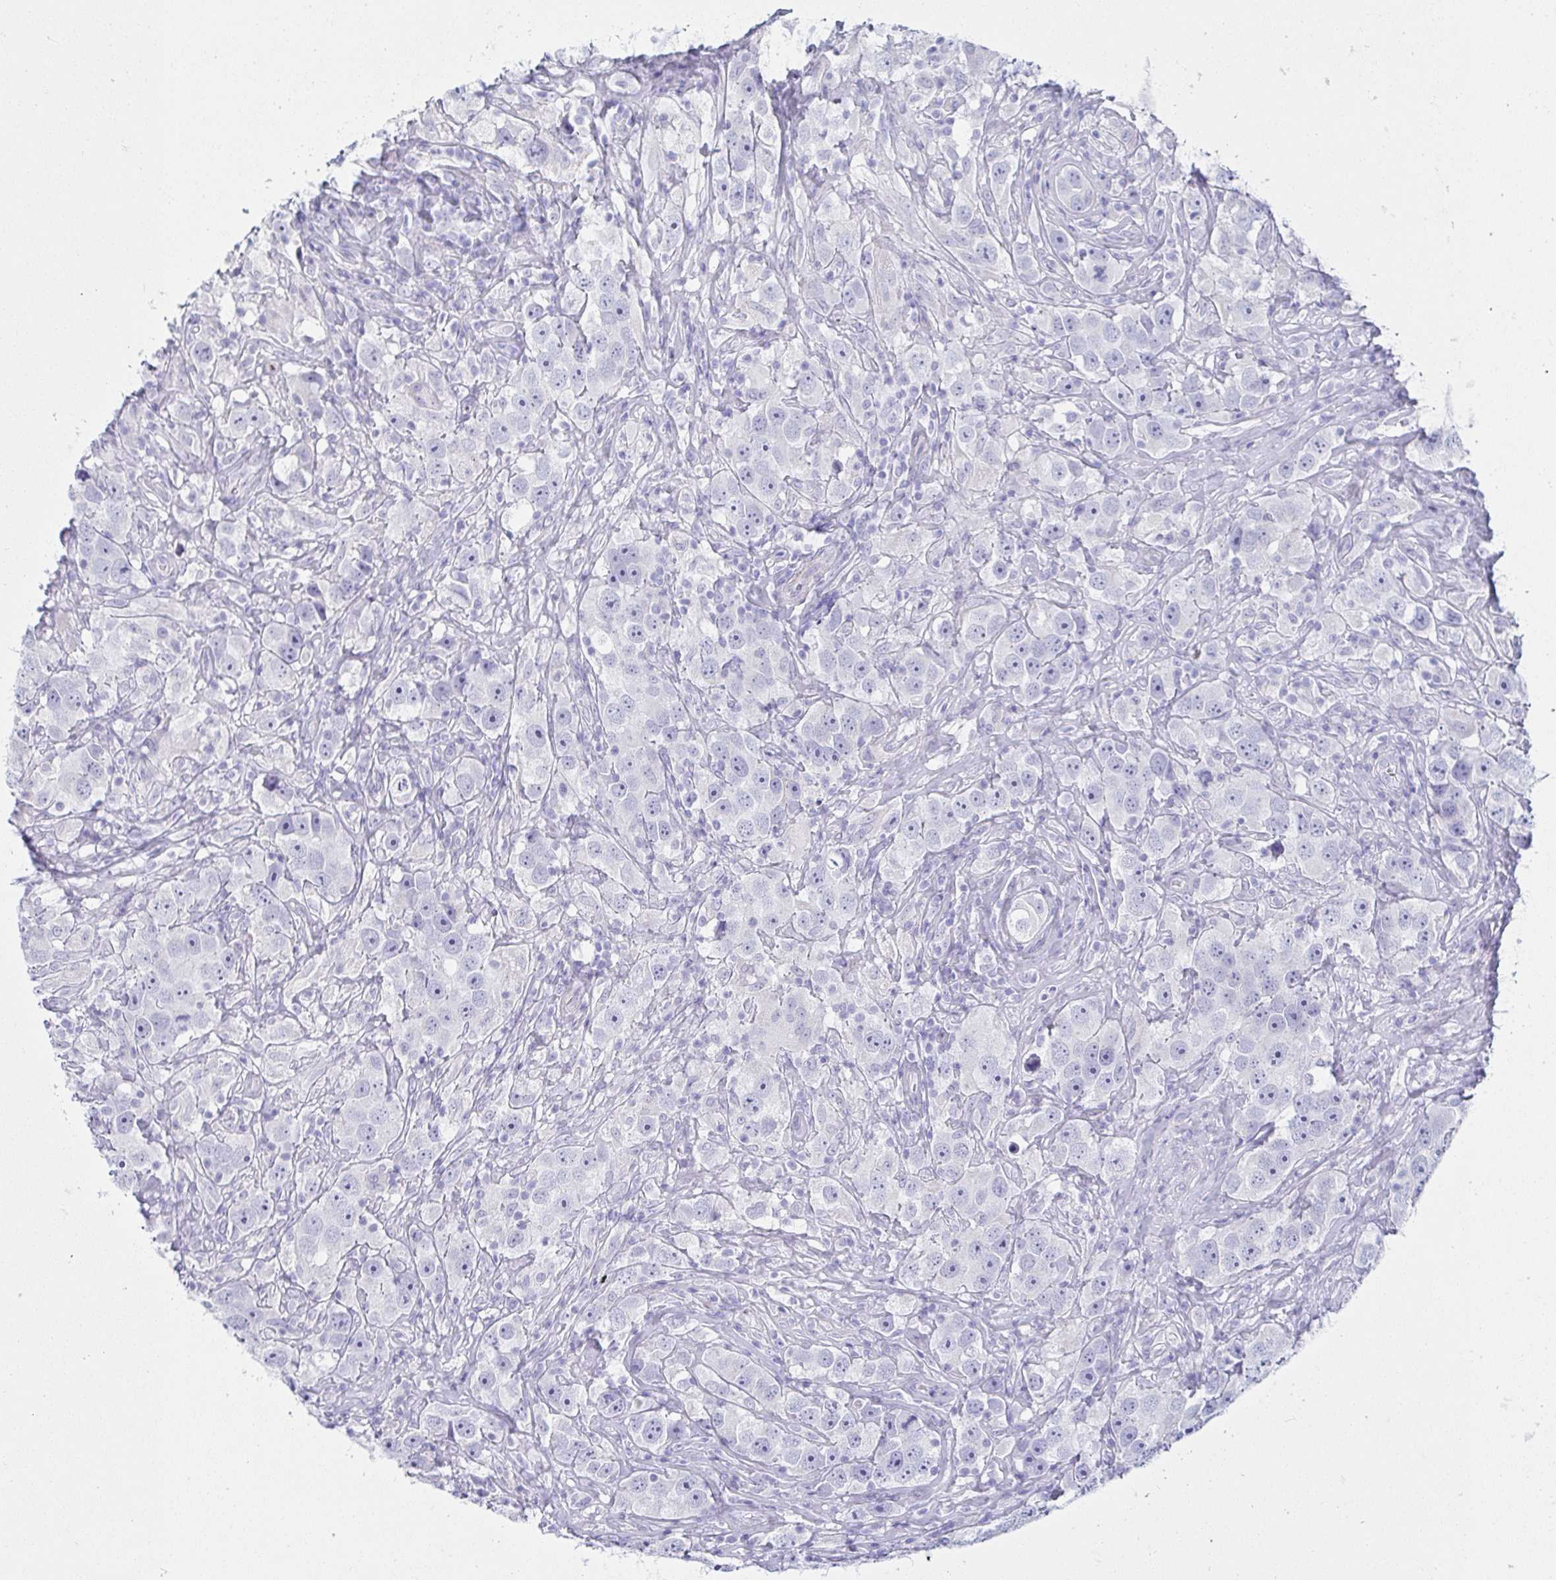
{"staining": {"intensity": "negative", "quantity": "none", "location": "none"}, "tissue": "testis cancer", "cell_type": "Tumor cells", "image_type": "cancer", "snomed": [{"axis": "morphology", "description": "Seminoma, NOS"}, {"axis": "topography", "description": "Testis"}], "caption": "A photomicrograph of human testis cancer is negative for staining in tumor cells.", "gene": "PRR27", "patient": {"sex": "male", "age": 49}}